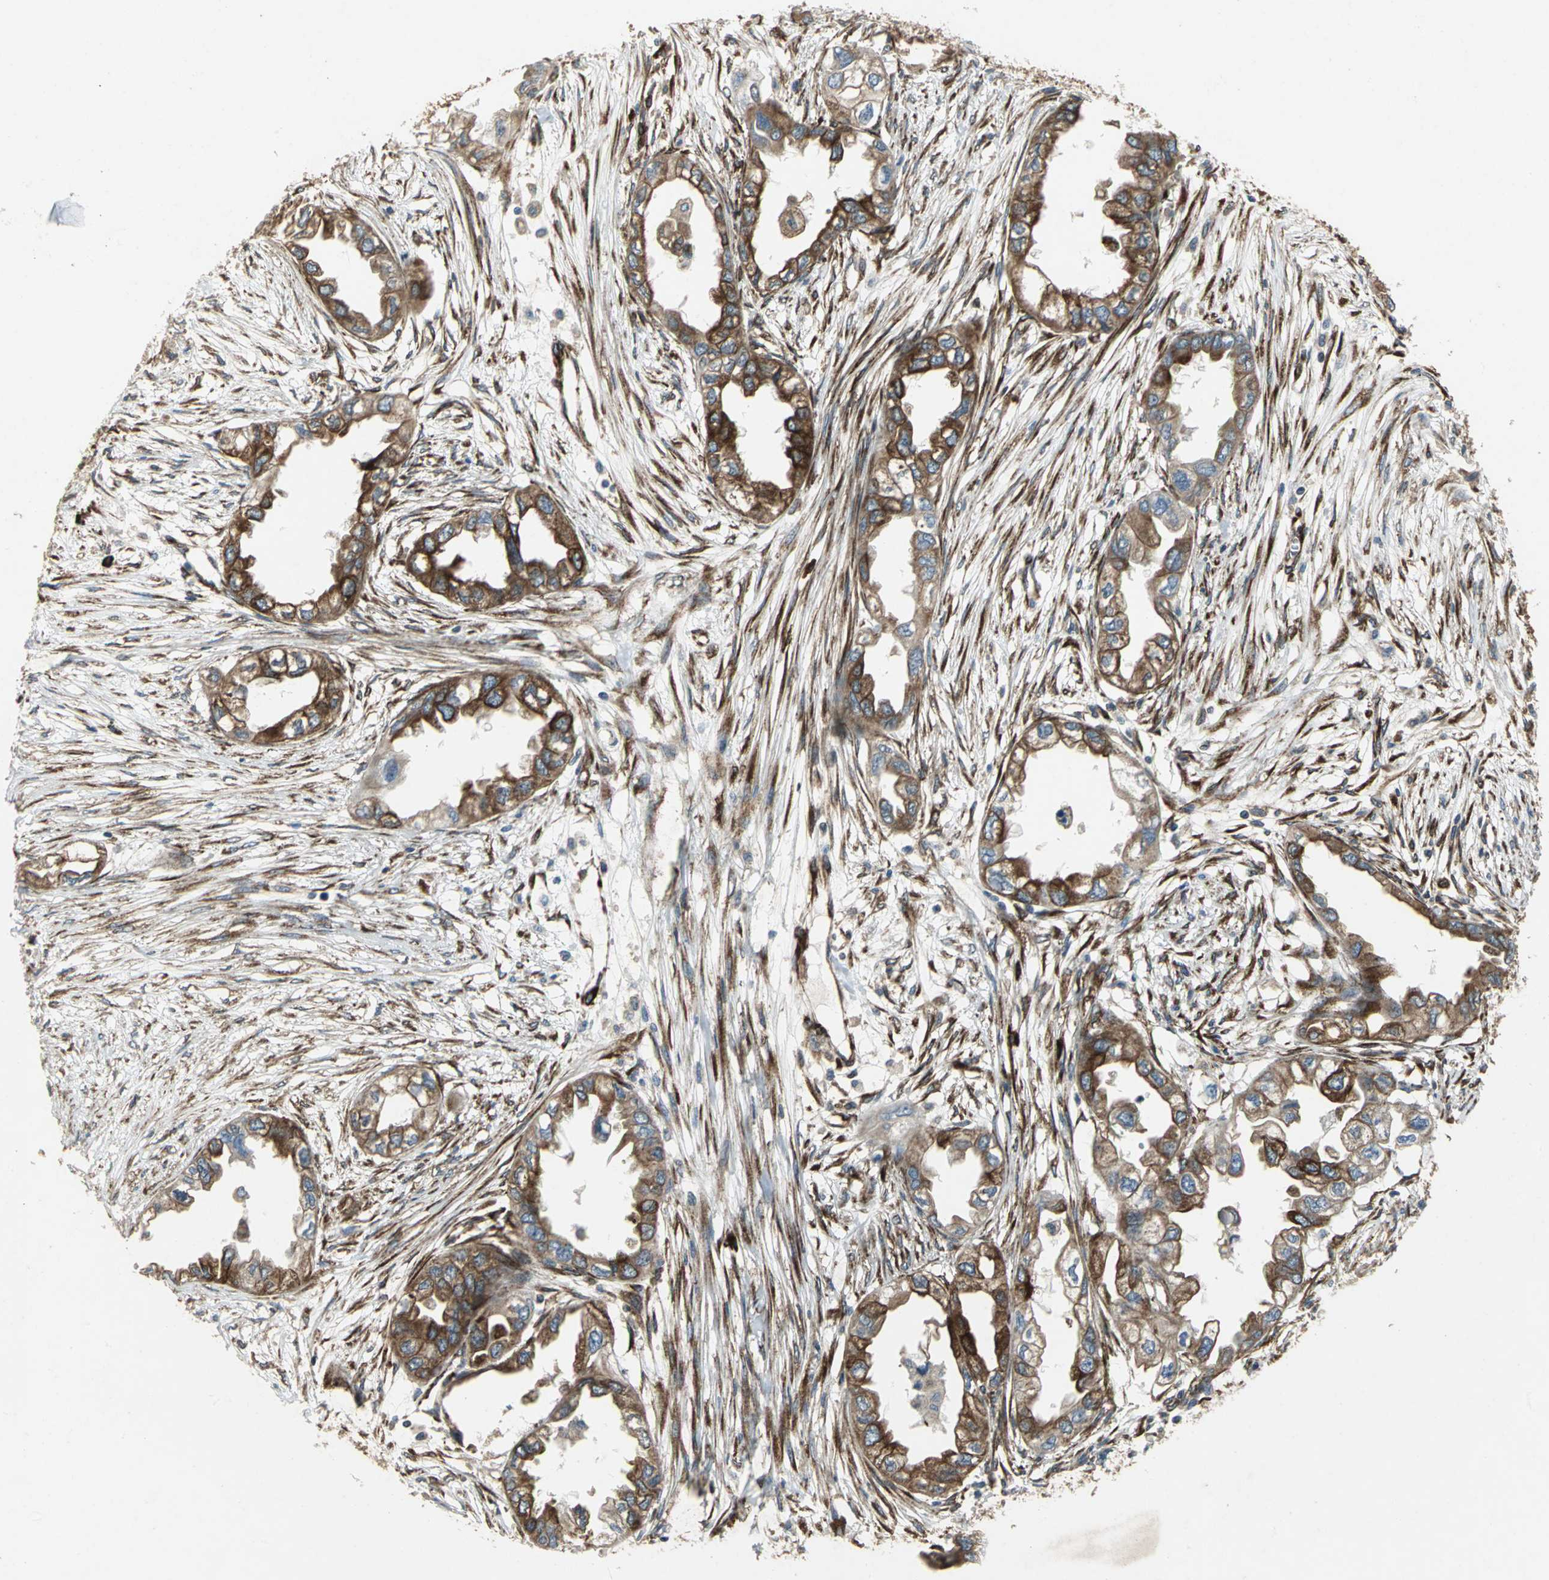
{"staining": {"intensity": "moderate", "quantity": ">75%", "location": "cytoplasmic/membranous"}, "tissue": "endometrial cancer", "cell_type": "Tumor cells", "image_type": "cancer", "snomed": [{"axis": "morphology", "description": "Adenocarcinoma, NOS"}, {"axis": "topography", "description": "Endometrium"}], "caption": "Adenocarcinoma (endometrial) was stained to show a protein in brown. There is medium levels of moderate cytoplasmic/membranous staining in approximately >75% of tumor cells.", "gene": "SYVN1", "patient": {"sex": "female", "age": 67}}